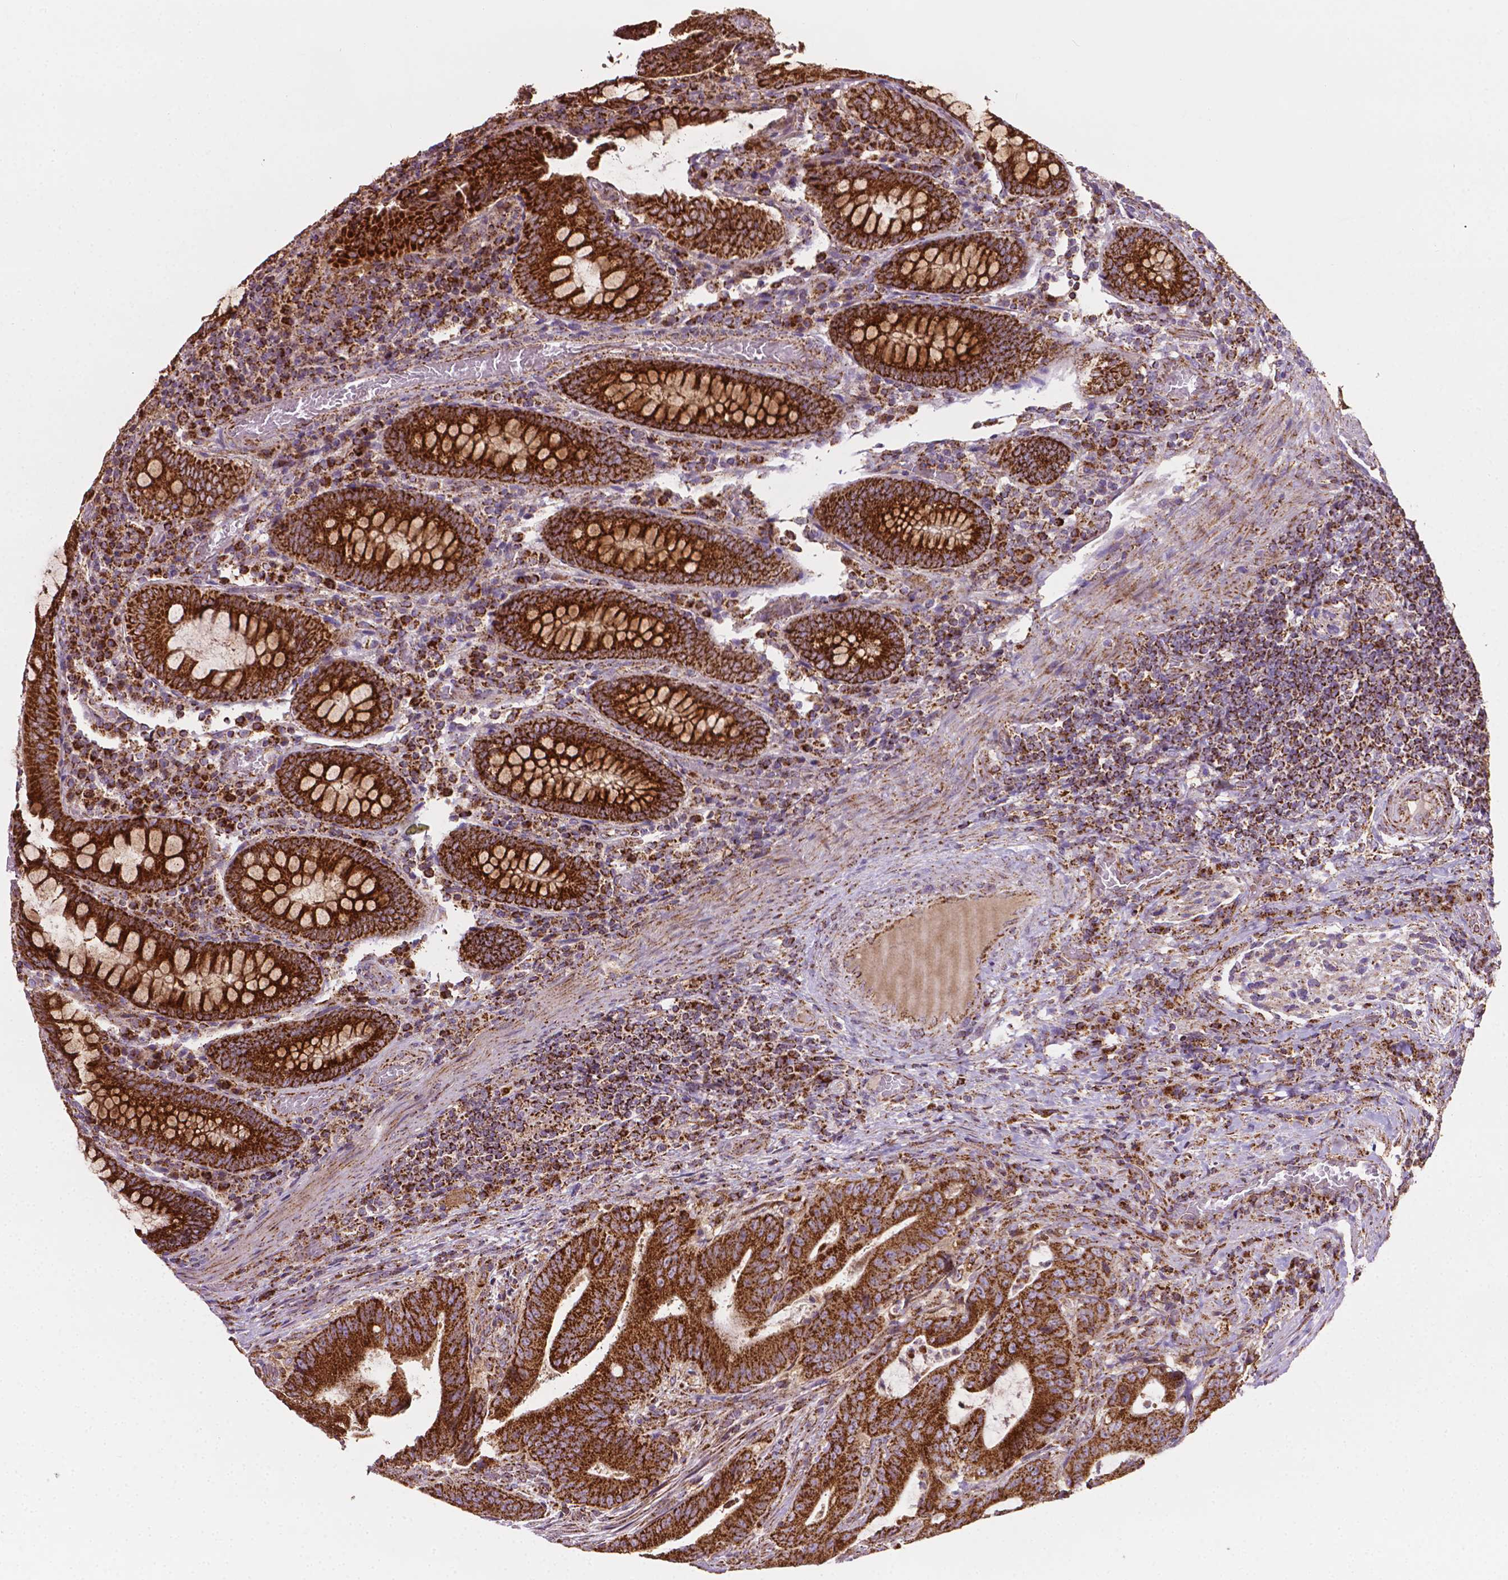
{"staining": {"intensity": "strong", "quantity": ">75%", "location": "cytoplasmic/membranous"}, "tissue": "colorectal cancer", "cell_type": "Tumor cells", "image_type": "cancer", "snomed": [{"axis": "morphology", "description": "Adenocarcinoma, NOS"}, {"axis": "topography", "description": "Colon"}], "caption": "A brown stain labels strong cytoplasmic/membranous expression of a protein in colorectal cancer (adenocarcinoma) tumor cells.", "gene": "ILVBL", "patient": {"sex": "female", "age": 43}}